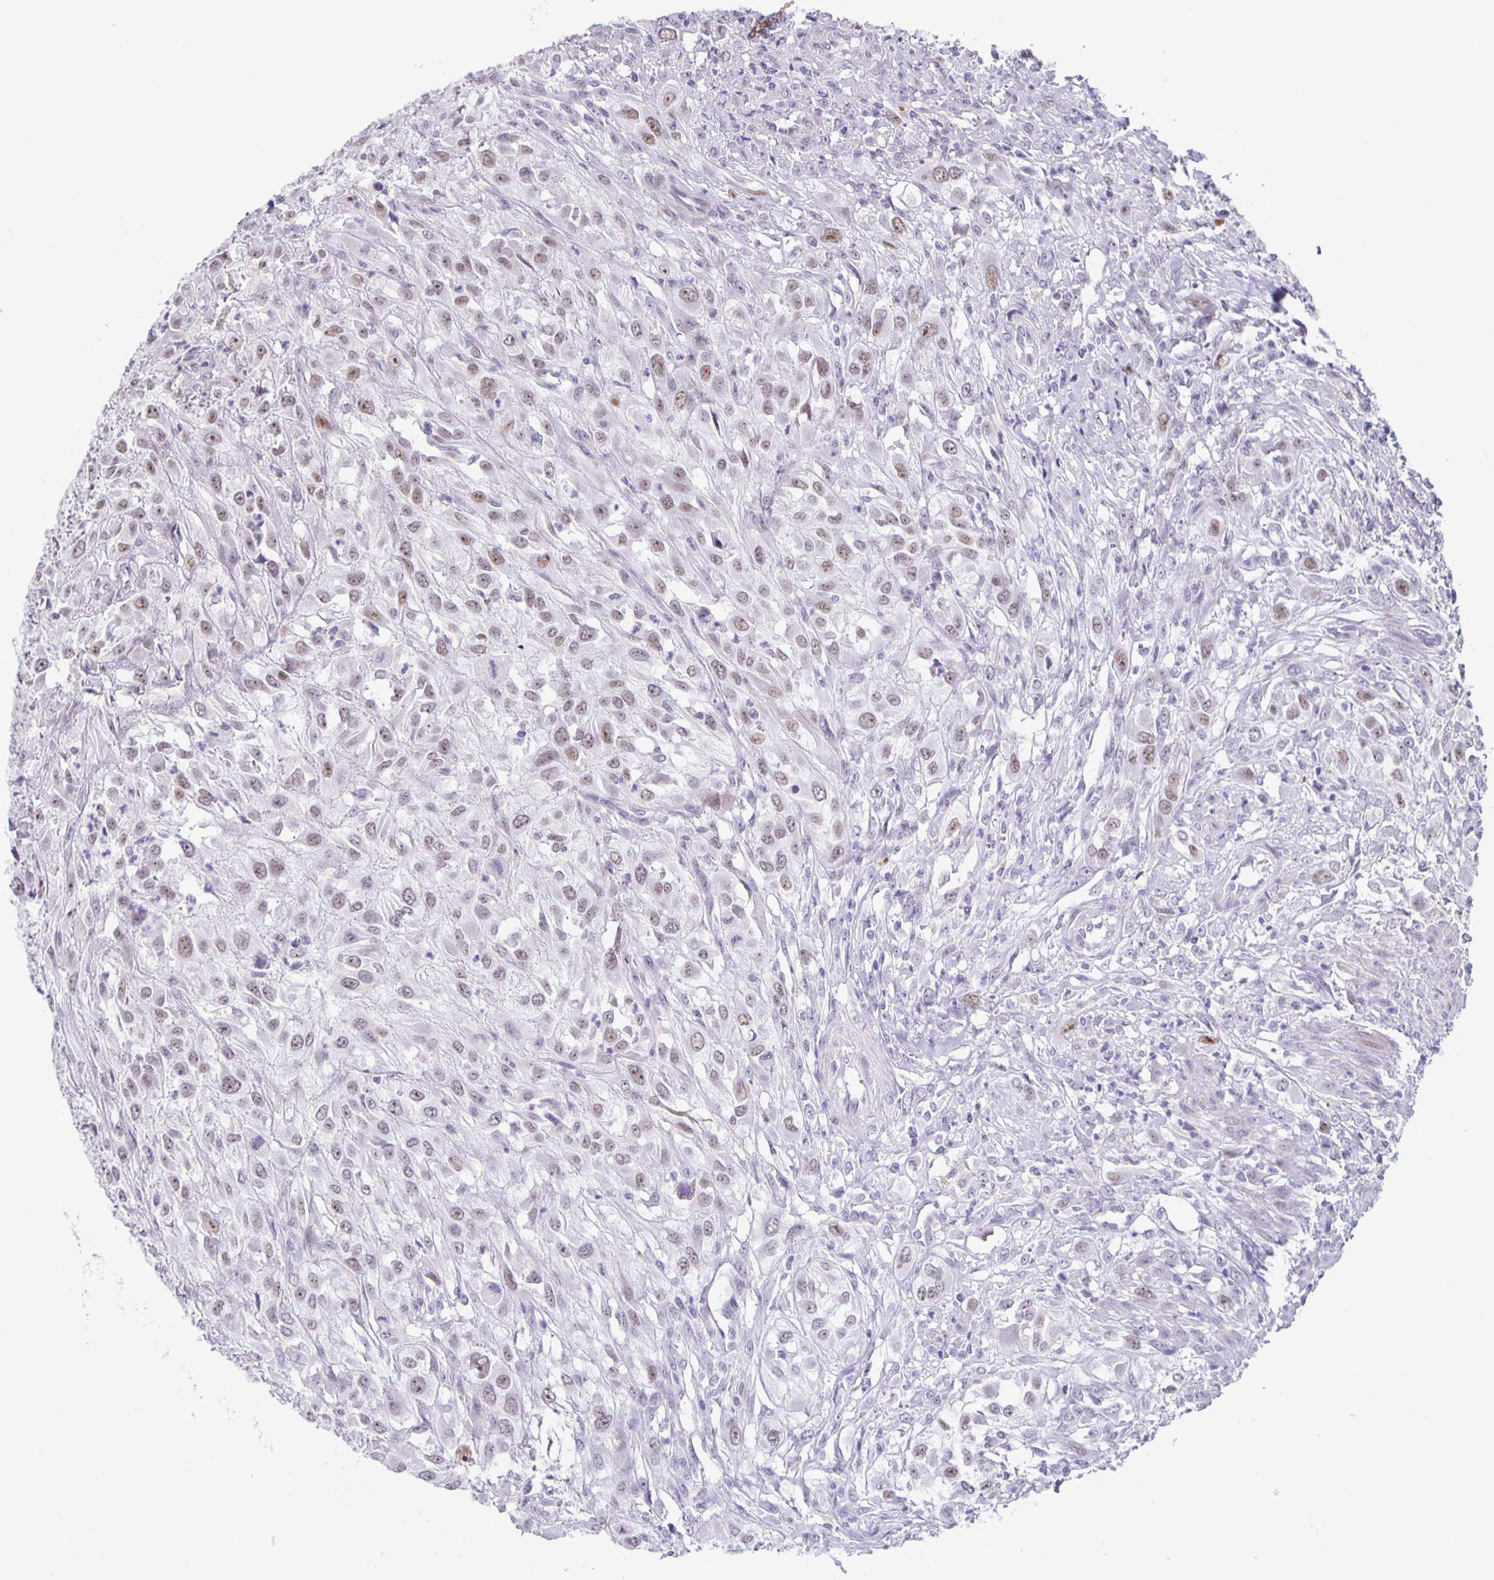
{"staining": {"intensity": "weak", "quantity": ">75%", "location": "nuclear"}, "tissue": "urothelial cancer", "cell_type": "Tumor cells", "image_type": "cancer", "snomed": [{"axis": "morphology", "description": "Urothelial carcinoma, High grade"}, {"axis": "topography", "description": "Urinary bladder"}], "caption": "IHC image of neoplastic tissue: human urothelial cancer stained using immunohistochemistry (IHC) reveals low levels of weak protein expression localized specifically in the nuclear of tumor cells, appearing as a nuclear brown color.", "gene": "PHRF1", "patient": {"sex": "male", "age": 67}}